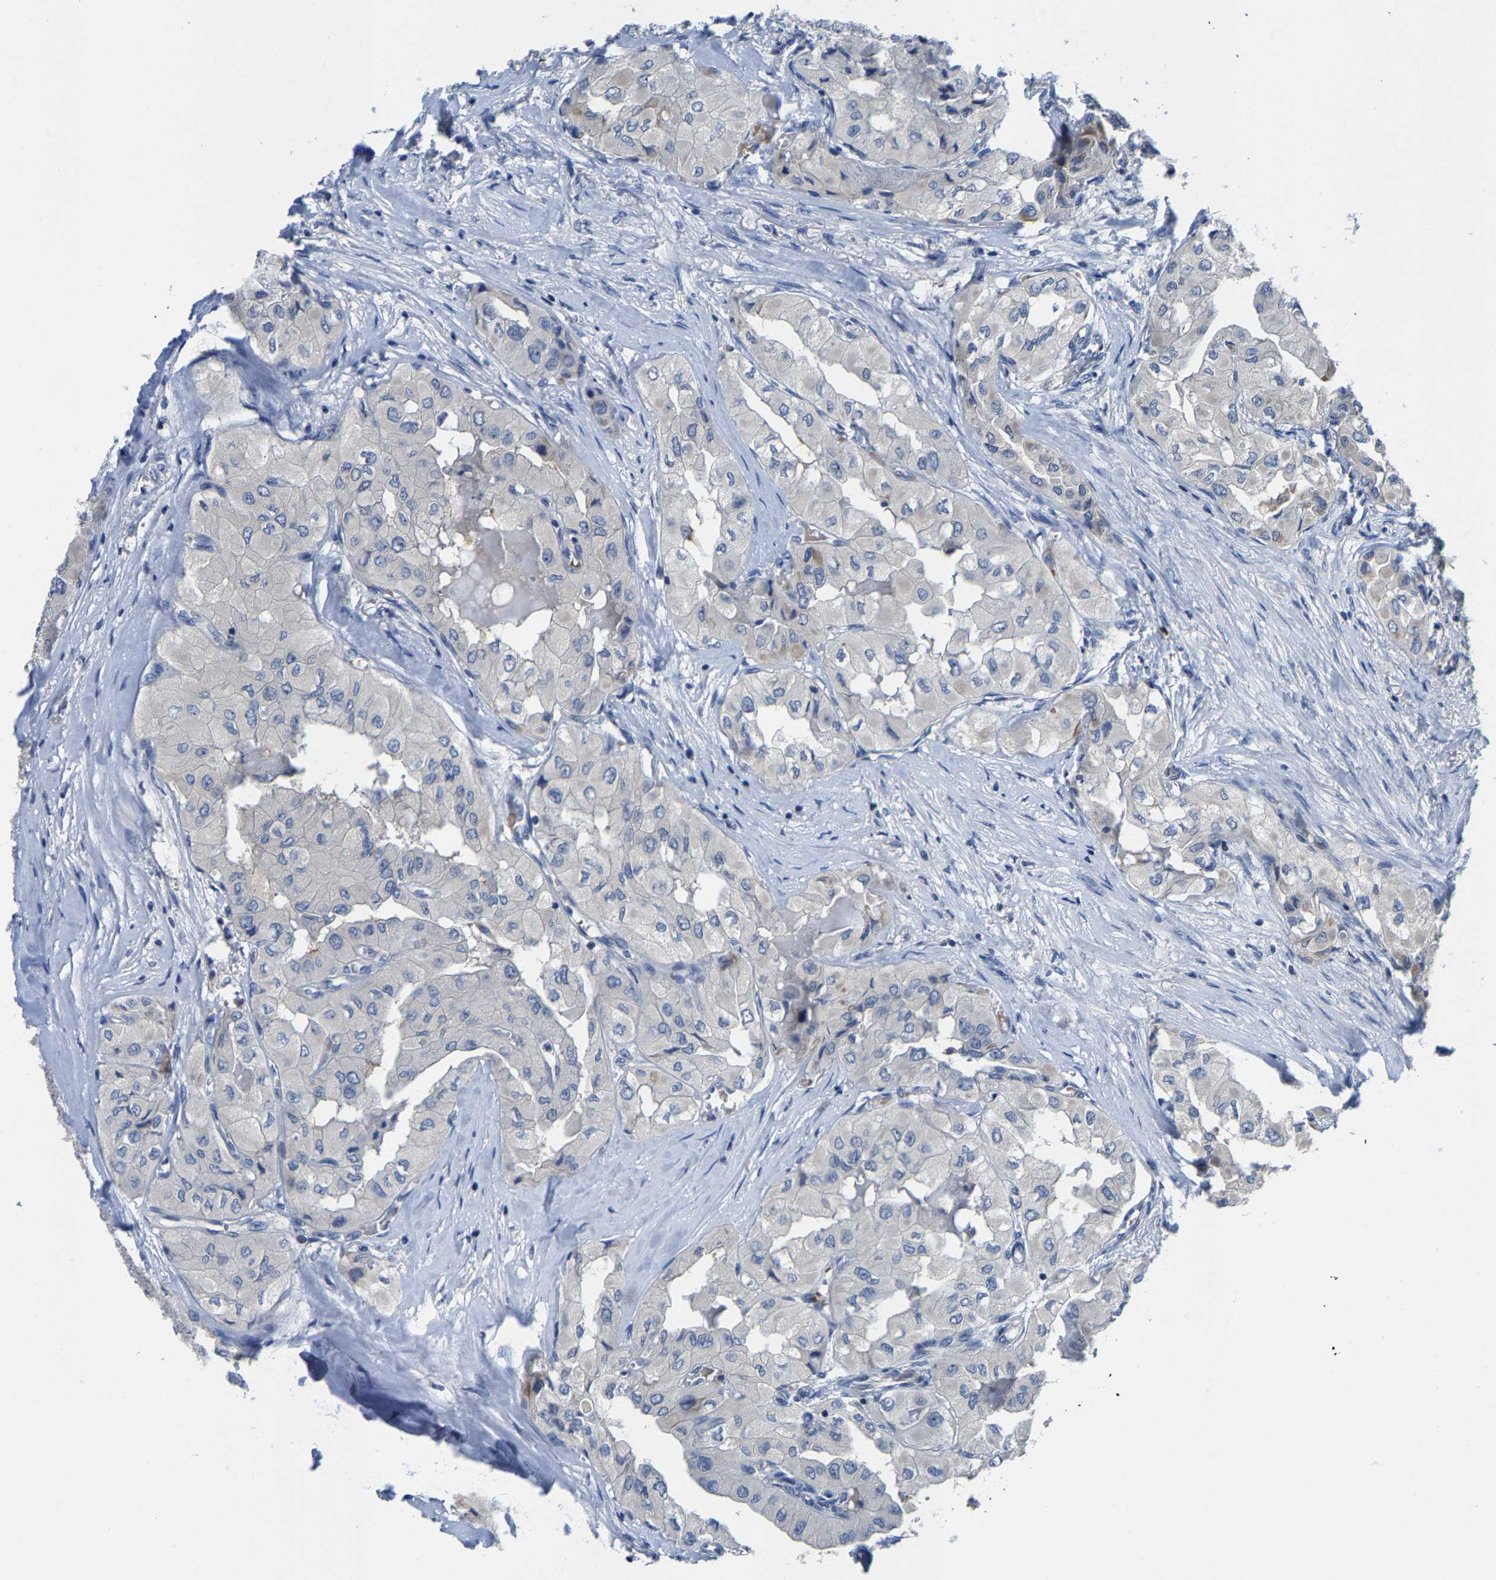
{"staining": {"intensity": "negative", "quantity": "none", "location": "none"}, "tissue": "thyroid cancer", "cell_type": "Tumor cells", "image_type": "cancer", "snomed": [{"axis": "morphology", "description": "Papillary adenocarcinoma, NOS"}, {"axis": "topography", "description": "Thyroid gland"}], "caption": "The histopathology image demonstrates no staining of tumor cells in thyroid cancer.", "gene": "AGBL3", "patient": {"sex": "female", "age": 59}}